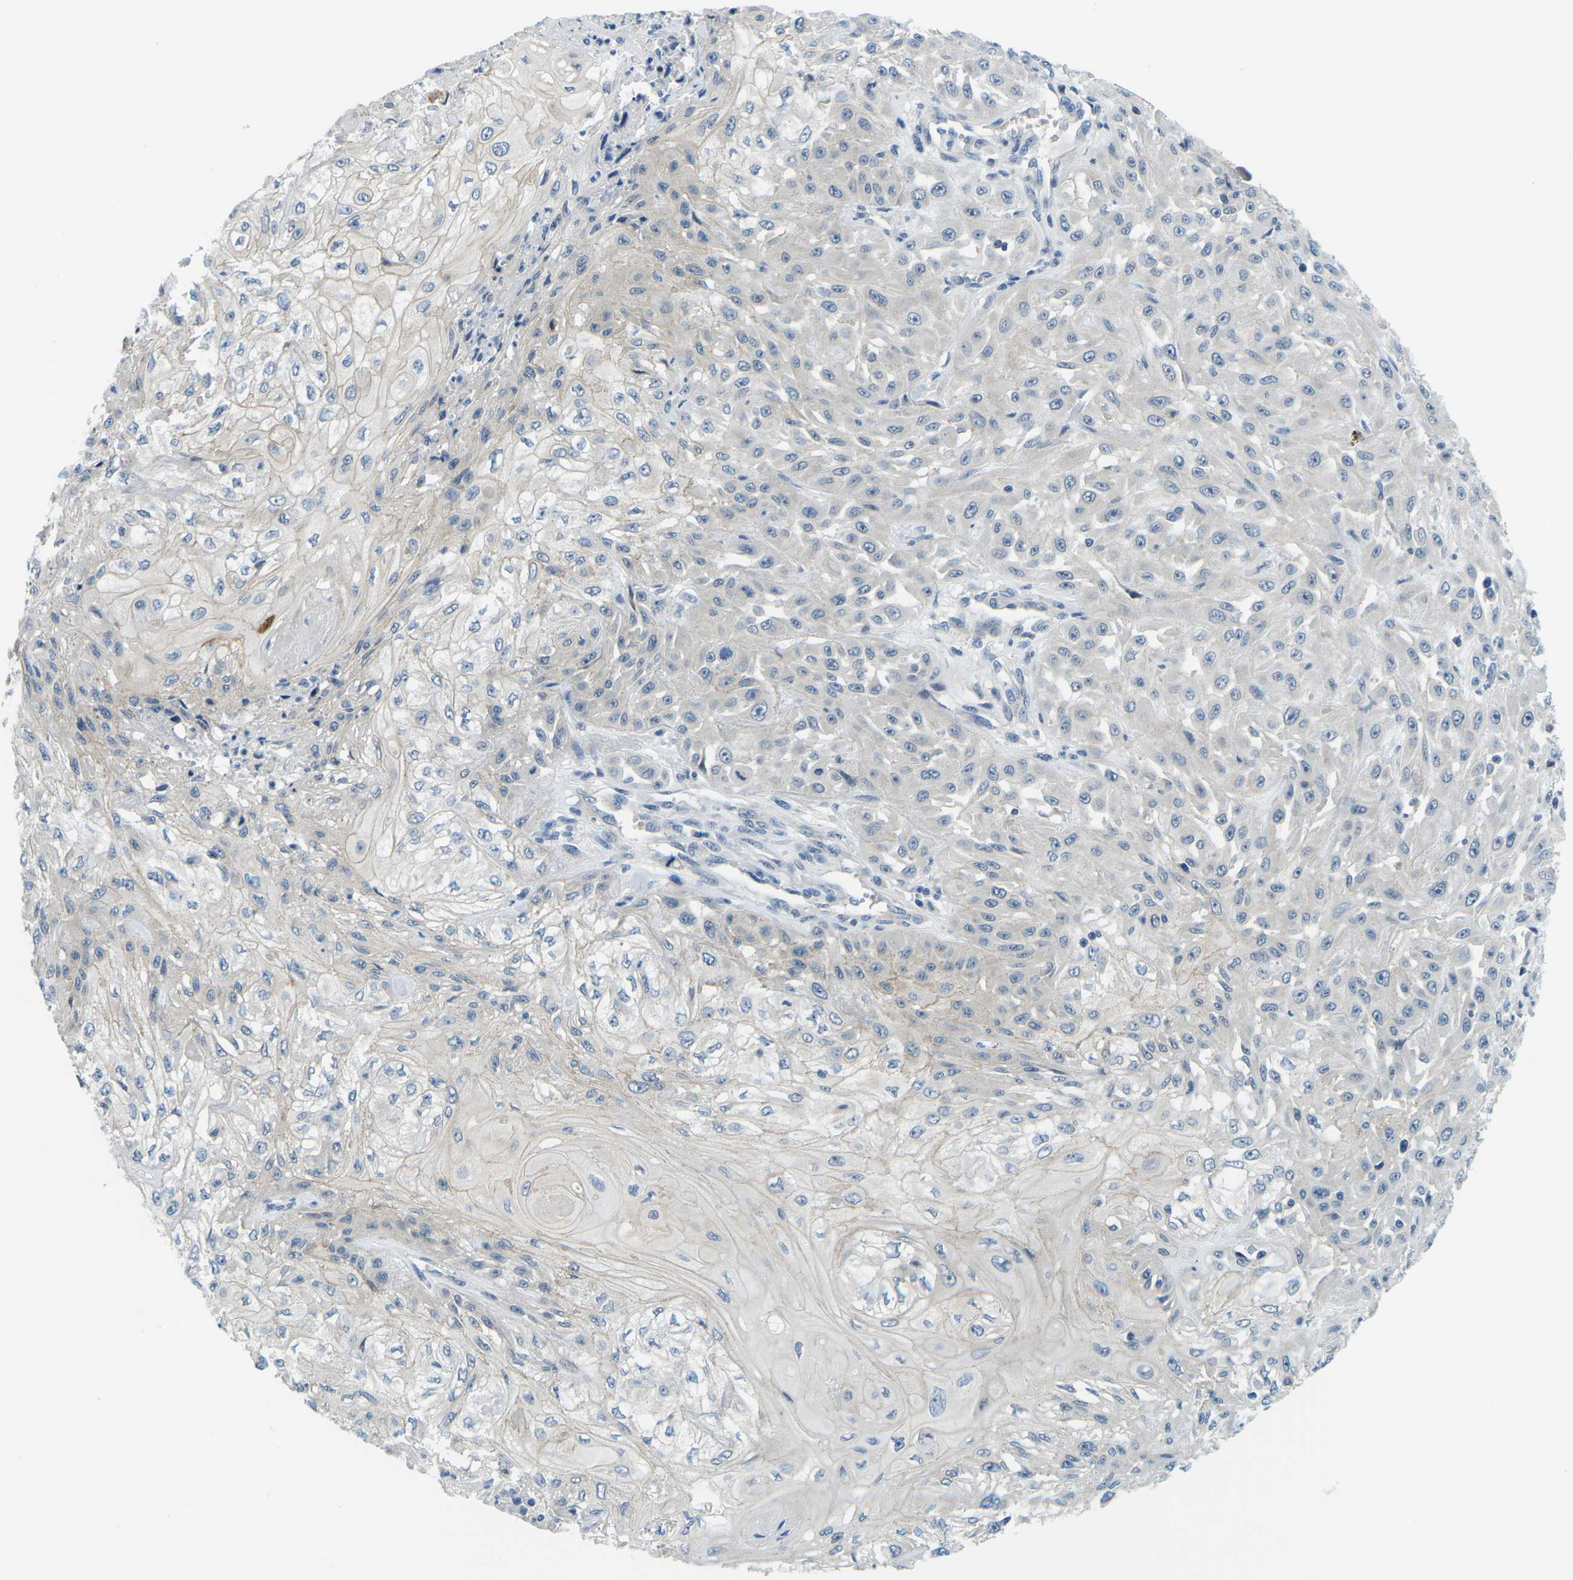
{"staining": {"intensity": "weak", "quantity": "<25%", "location": "cytoplasmic/membranous"}, "tissue": "skin cancer", "cell_type": "Tumor cells", "image_type": "cancer", "snomed": [{"axis": "morphology", "description": "Squamous cell carcinoma, NOS"}, {"axis": "morphology", "description": "Squamous cell carcinoma, metastatic, NOS"}, {"axis": "topography", "description": "Skin"}, {"axis": "topography", "description": "Lymph node"}], "caption": "DAB (3,3'-diaminobenzidine) immunohistochemical staining of squamous cell carcinoma (skin) exhibits no significant positivity in tumor cells.", "gene": "CTNND1", "patient": {"sex": "male", "age": 75}}